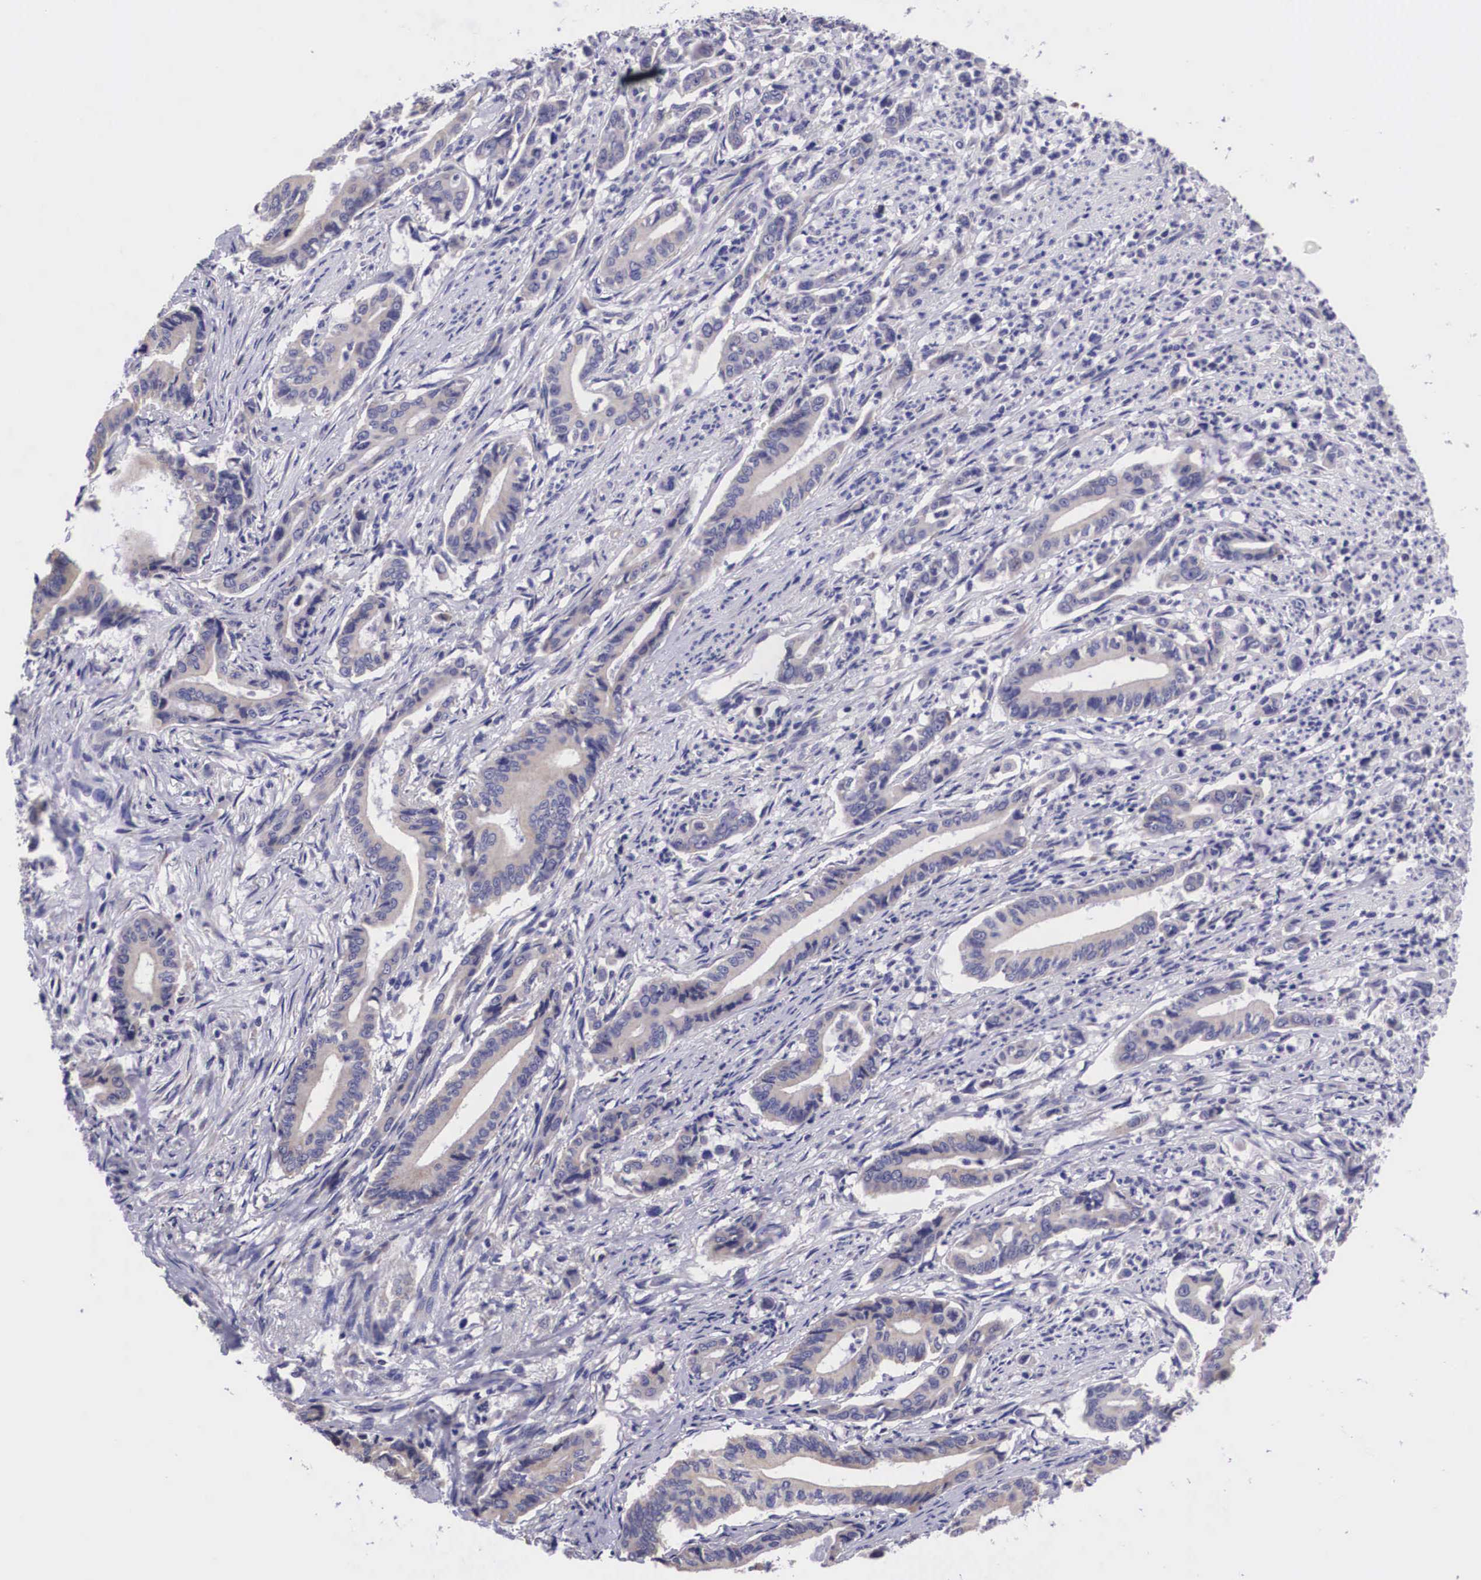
{"staining": {"intensity": "weak", "quantity": "25%-75%", "location": "cytoplasmic/membranous"}, "tissue": "stomach cancer", "cell_type": "Tumor cells", "image_type": "cancer", "snomed": [{"axis": "morphology", "description": "Adenocarcinoma, NOS"}, {"axis": "topography", "description": "Stomach"}], "caption": "This photomicrograph displays immunohistochemistry (IHC) staining of human stomach cancer (adenocarcinoma), with low weak cytoplasmic/membranous expression in about 25%-75% of tumor cells.", "gene": "ARG2", "patient": {"sex": "female", "age": 76}}